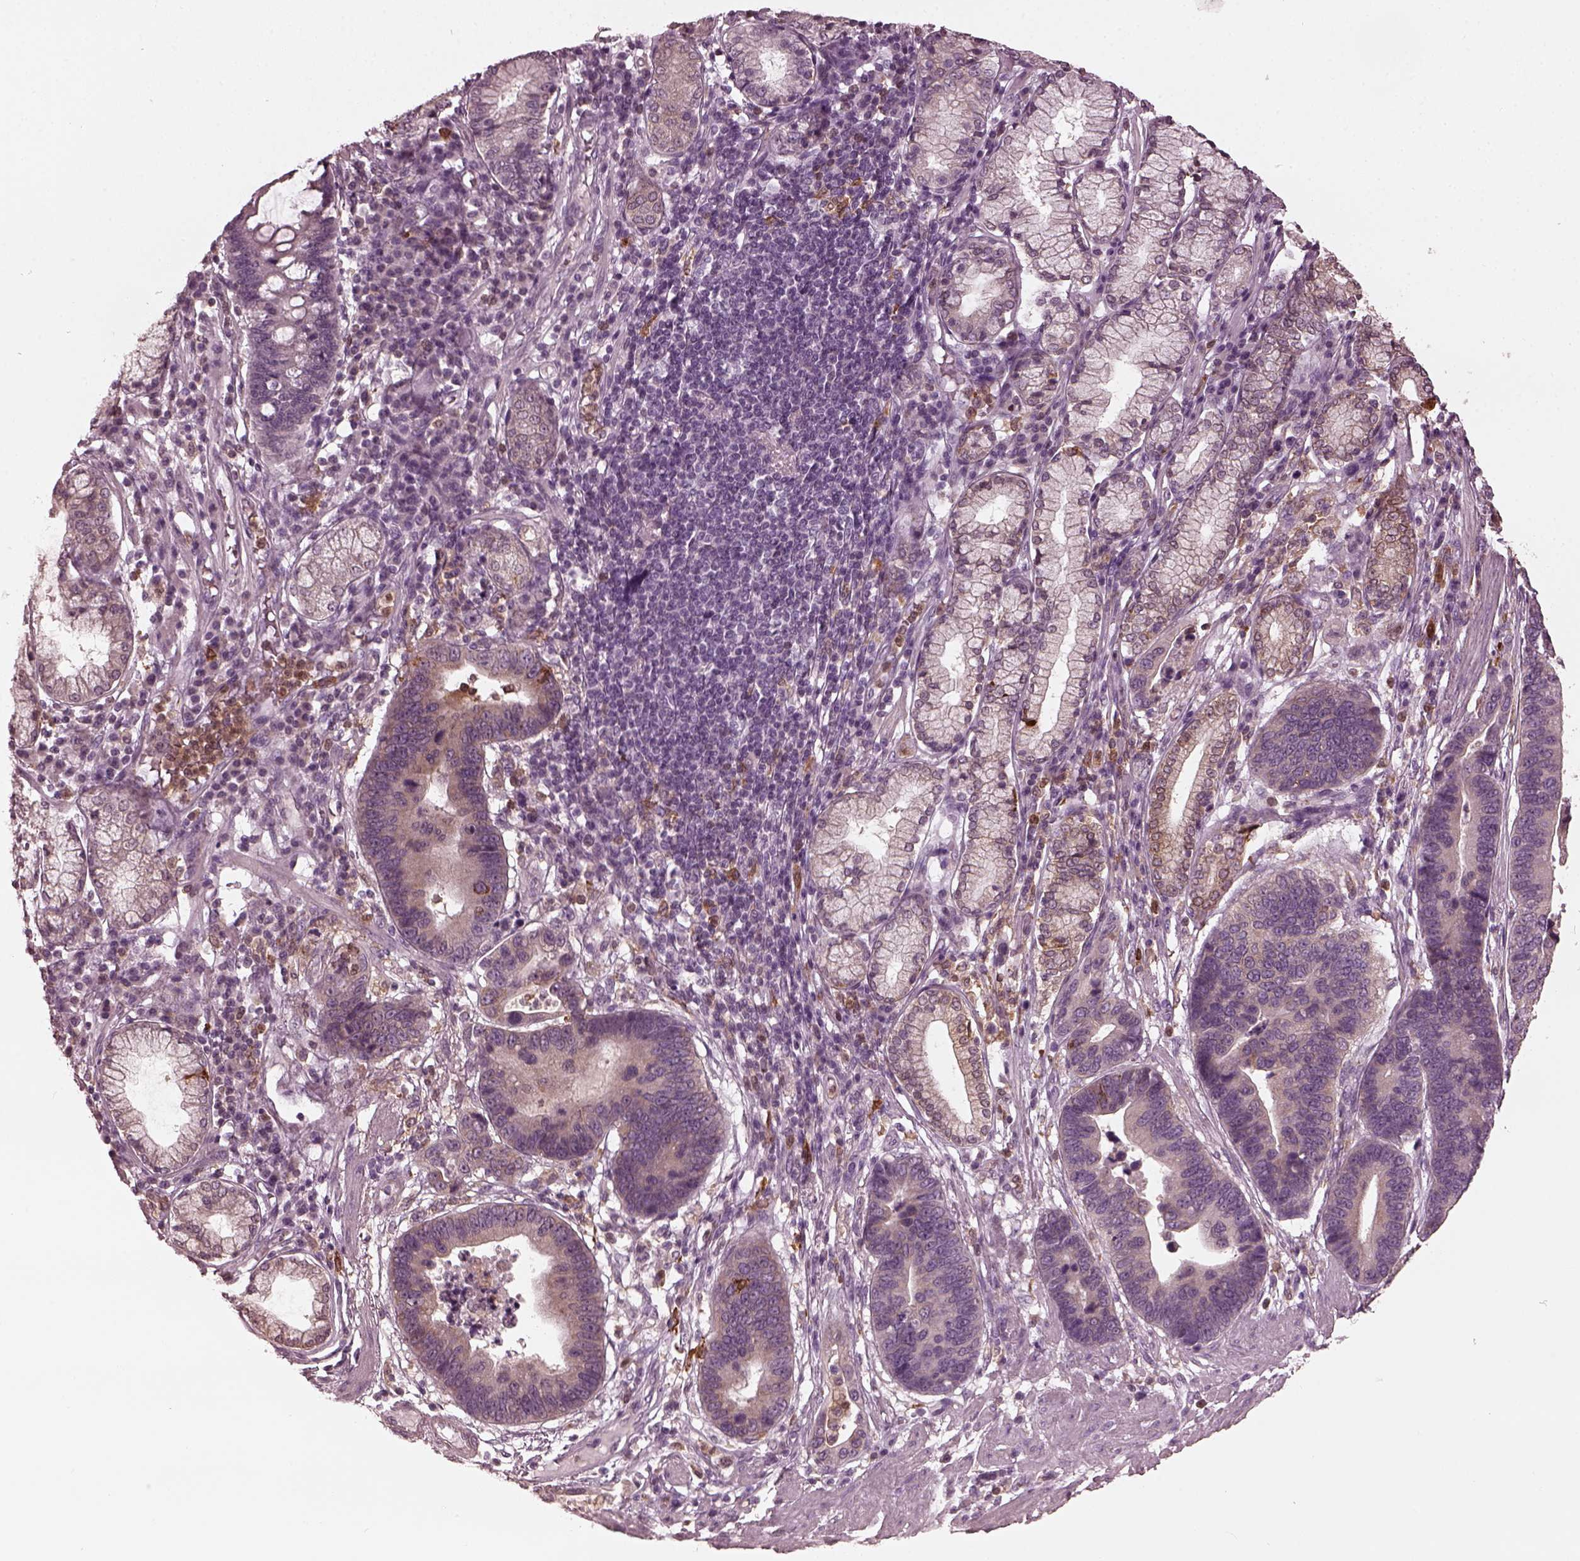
{"staining": {"intensity": "weak", "quantity": ">75%", "location": "cytoplasmic/membranous"}, "tissue": "stomach cancer", "cell_type": "Tumor cells", "image_type": "cancer", "snomed": [{"axis": "morphology", "description": "Adenocarcinoma, NOS"}, {"axis": "topography", "description": "Stomach"}], "caption": "Protein staining of stomach cancer tissue shows weak cytoplasmic/membranous positivity in approximately >75% of tumor cells.", "gene": "PSTPIP2", "patient": {"sex": "male", "age": 84}}